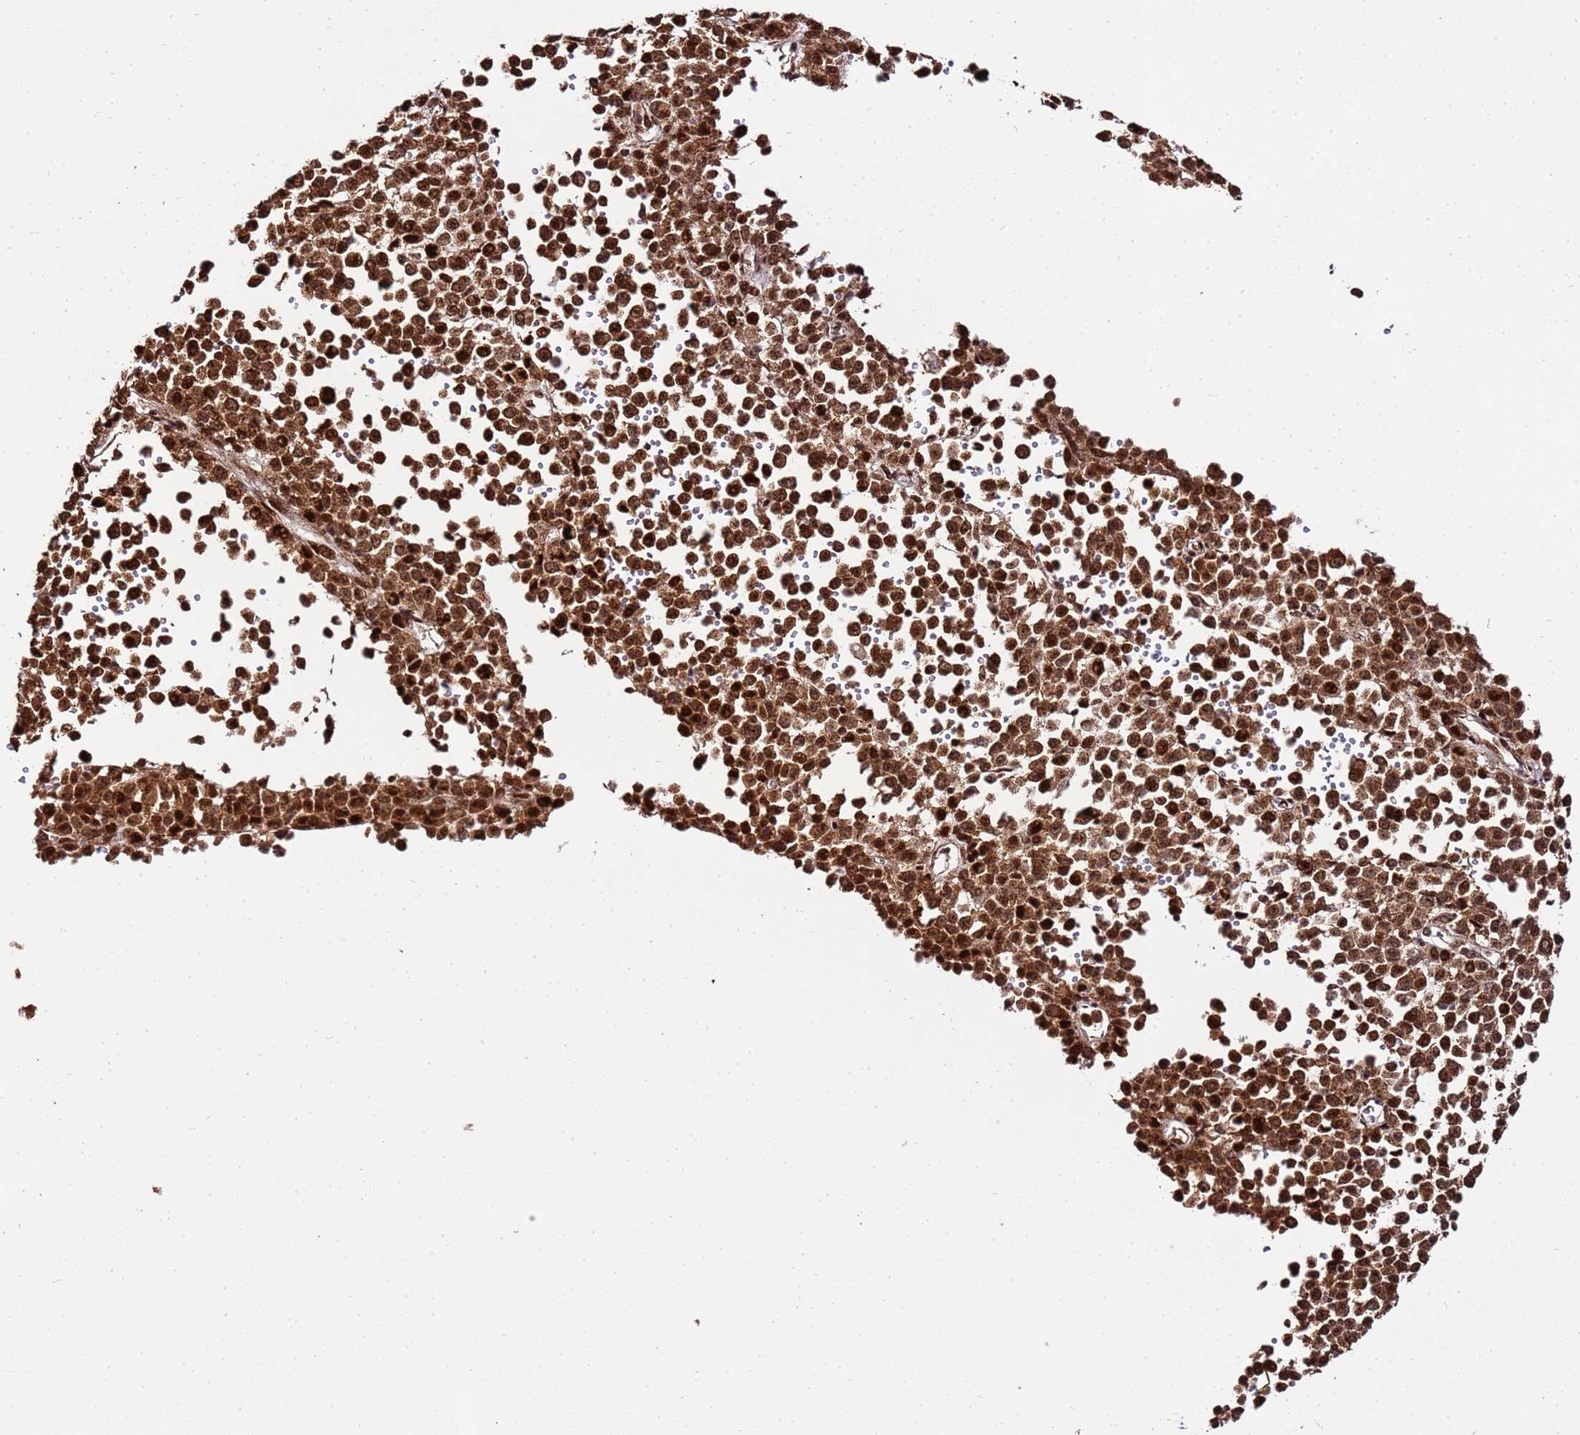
{"staining": {"intensity": "strong", "quantity": ">75%", "location": "cytoplasmic/membranous,nuclear"}, "tissue": "melanoma", "cell_type": "Tumor cells", "image_type": "cancer", "snomed": [{"axis": "morphology", "description": "Malignant melanoma, Metastatic site"}, {"axis": "topography", "description": "Pancreas"}], "caption": "Protein expression analysis of human malignant melanoma (metastatic site) reveals strong cytoplasmic/membranous and nuclear staining in about >75% of tumor cells. (IHC, brightfield microscopy, high magnification).", "gene": "PEX14", "patient": {"sex": "female", "age": 30}}